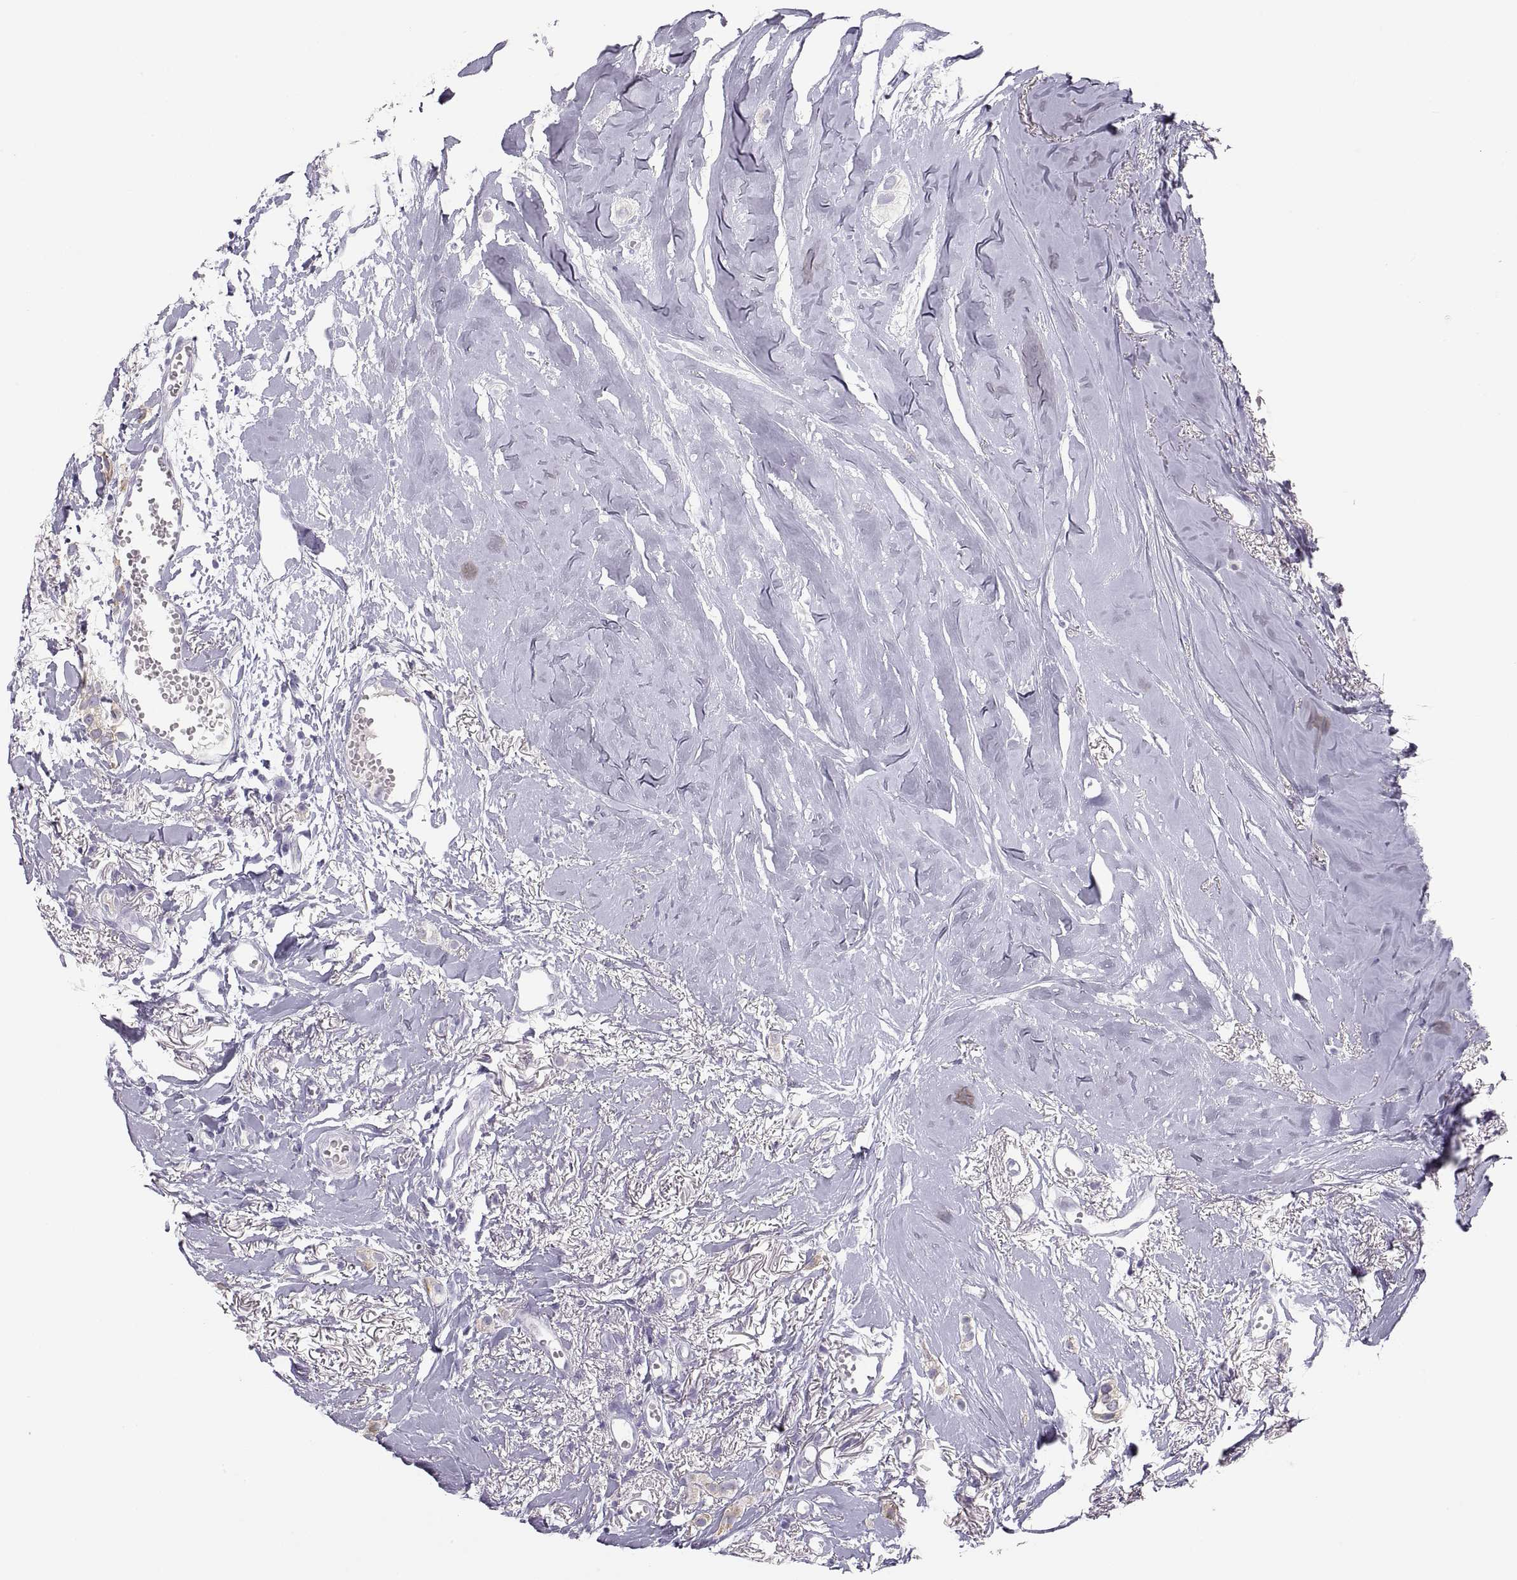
{"staining": {"intensity": "weak", "quantity": "25%-75%", "location": "cytoplasmic/membranous"}, "tissue": "breast cancer", "cell_type": "Tumor cells", "image_type": "cancer", "snomed": [{"axis": "morphology", "description": "Duct carcinoma"}, {"axis": "topography", "description": "Breast"}], "caption": "About 25%-75% of tumor cells in human breast invasive ductal carcinoma show weak cytoplasmic/membranous protein staining as visualized by brown immunohistochemical staining.", "gene": "MAGEB2", "patient": {"sex": "female", "age": 85}}